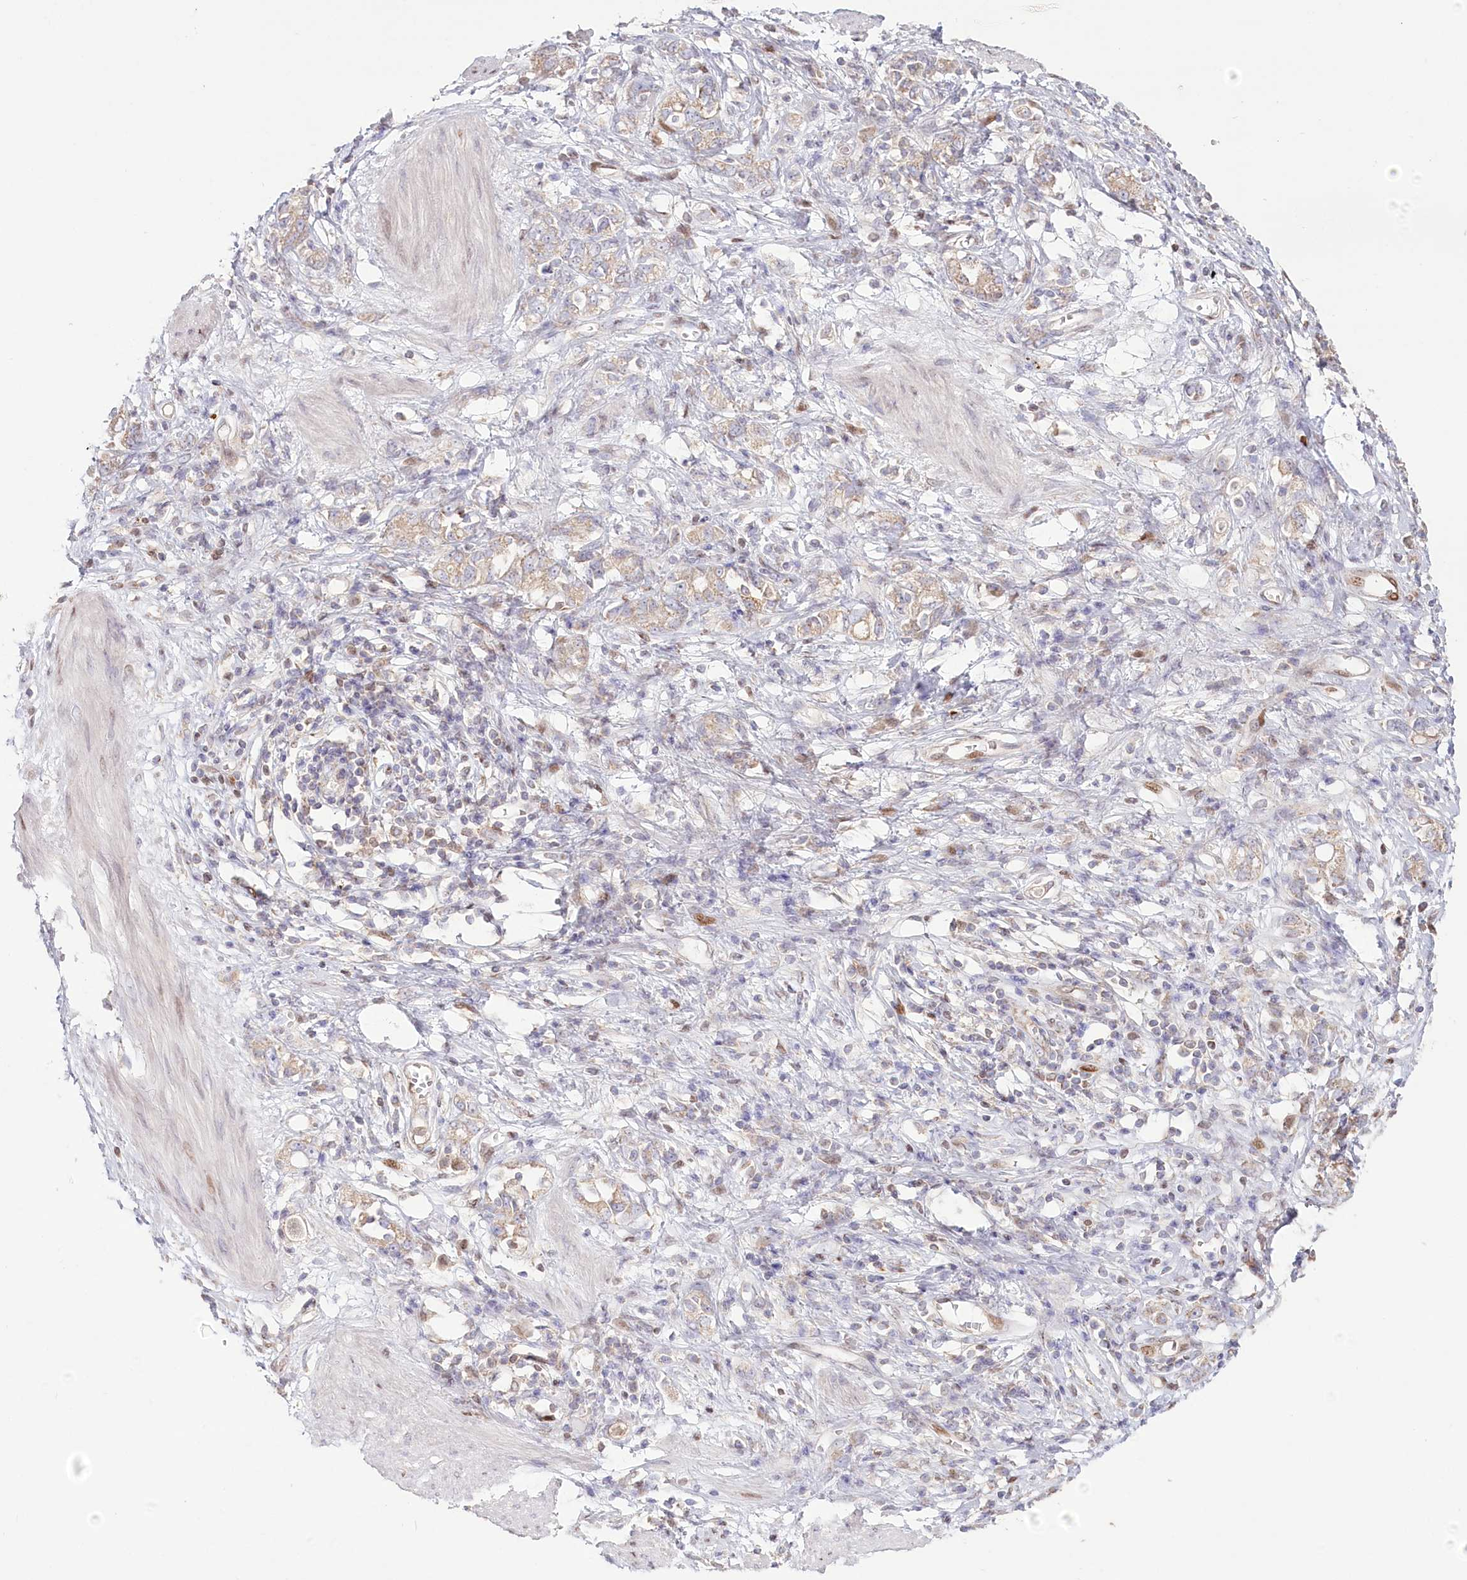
{"staining": {"intensity": "weak", "quantity": "25%-75%", "location": "cytoplasmic/membranous"}, "tissue": "stomach cancer", "cell_type": "Tumor cells", "image_type": "cancer", "snomed": [{"axis": "morphology", "description": "Adenocarcinoma, NOS"}, {"axis": "topography", "description": "Stomach"}], "caption": "Immunohistochemical staining of human stomach adenocarcinoma demonstrates low levels of weak cytoplasmic/membranous protein expression in about 25%-75% of tumor cells. (DAB IHC, brown staining for protein, blue staining for nuclei).", "gene": "PYURF", "patient": {"sex": "female", "age": 76}}